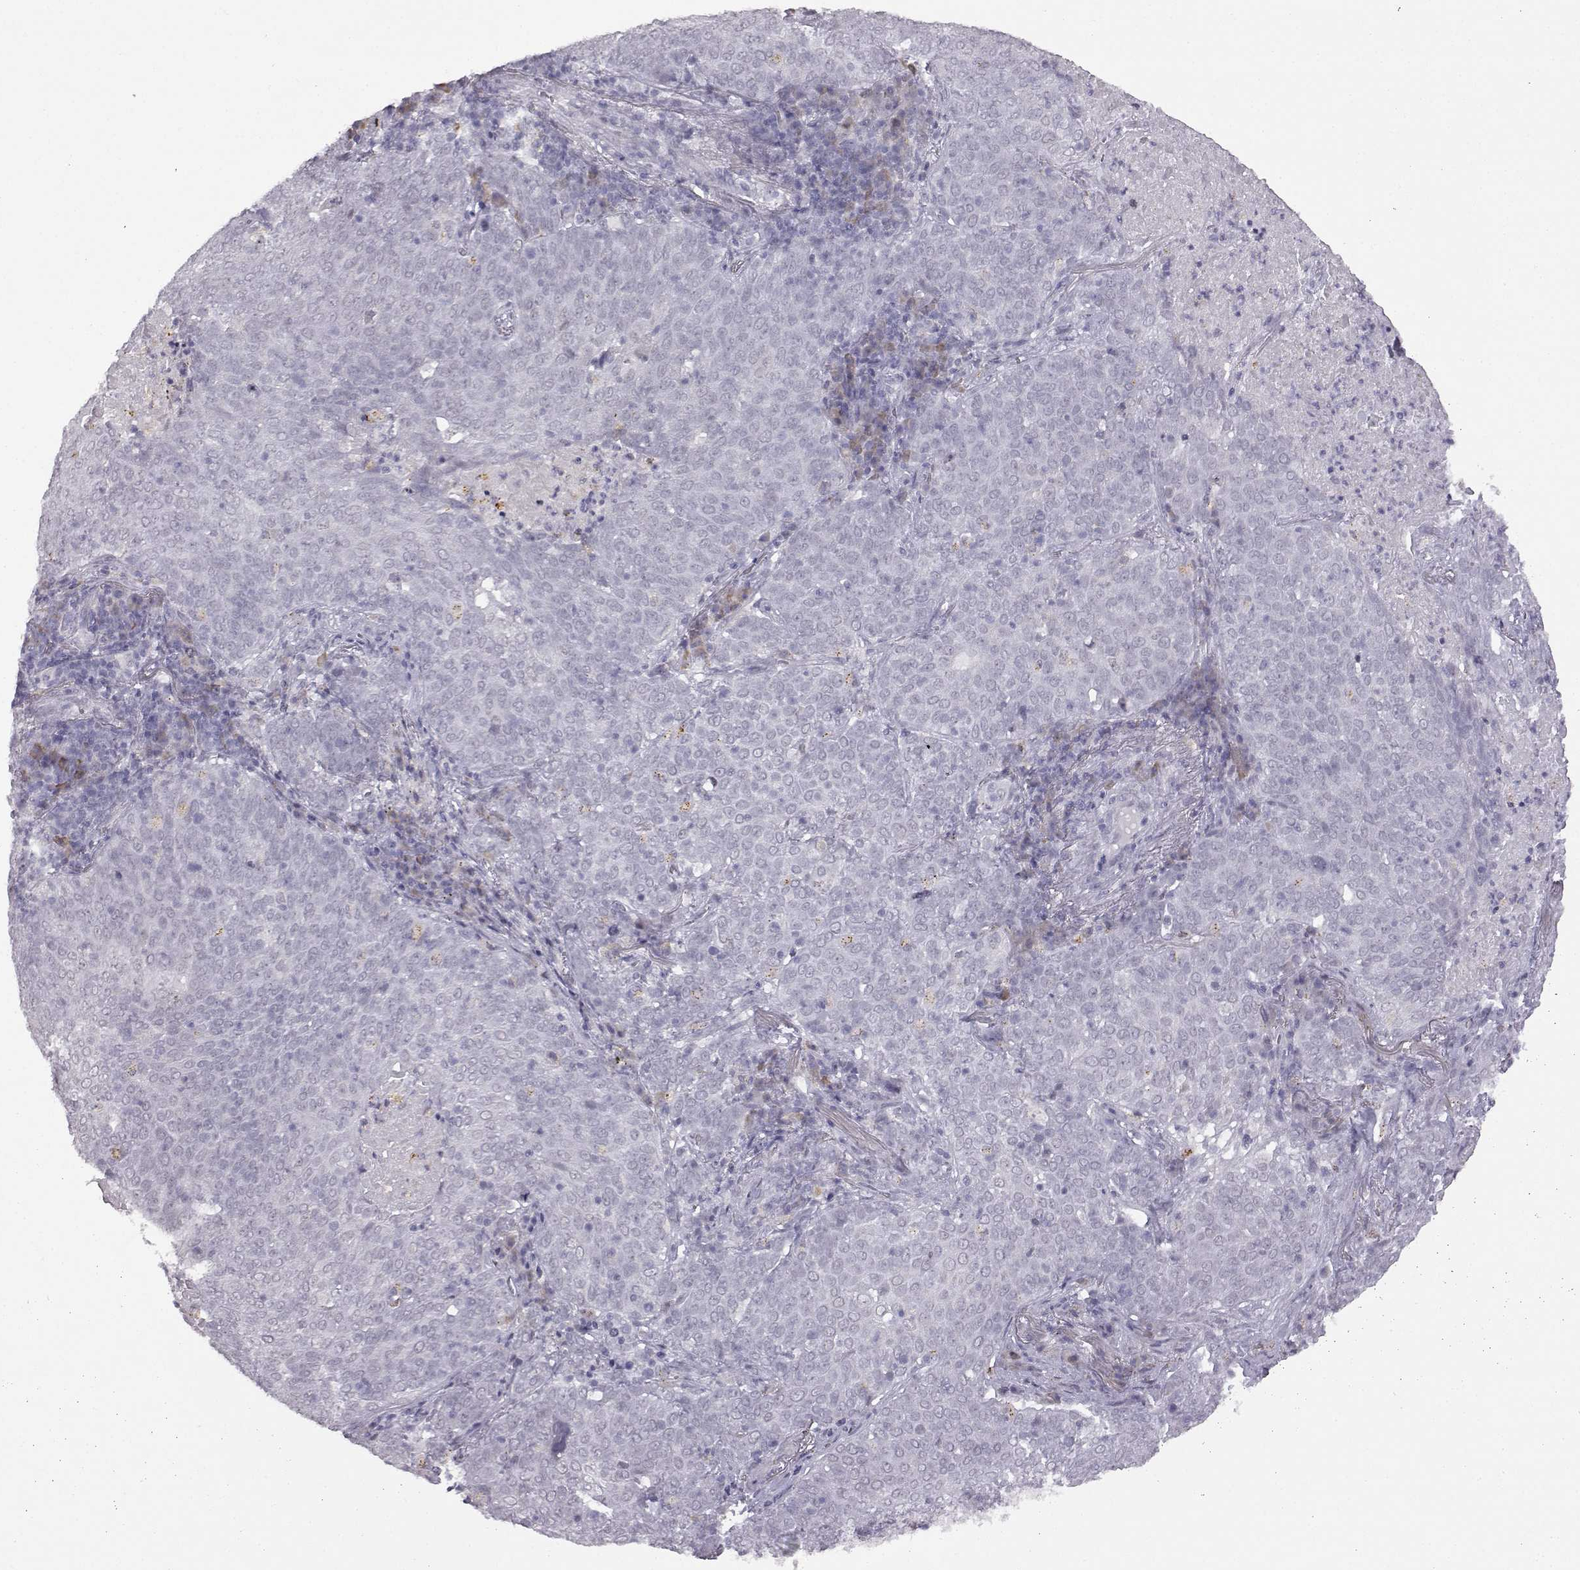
{"staining": {"intensity": "negative", "quantity": "none", "location": "none"}, "tissue": "lung cancer", "cell_type": "Tumor cells", "image_type": "cancer", "snomed": [{"axis": "morphology", "description": "Squamous cell carcinoma, NOS"}, {"axis": "topography", "description": "Lung"}], "caption": "A micrograph of lung squamous cell carcinoma stained for a protein shows no brown staining in tumor cells.", "gene": "VGF", "patient": {"sex": "male", "age": 82}}